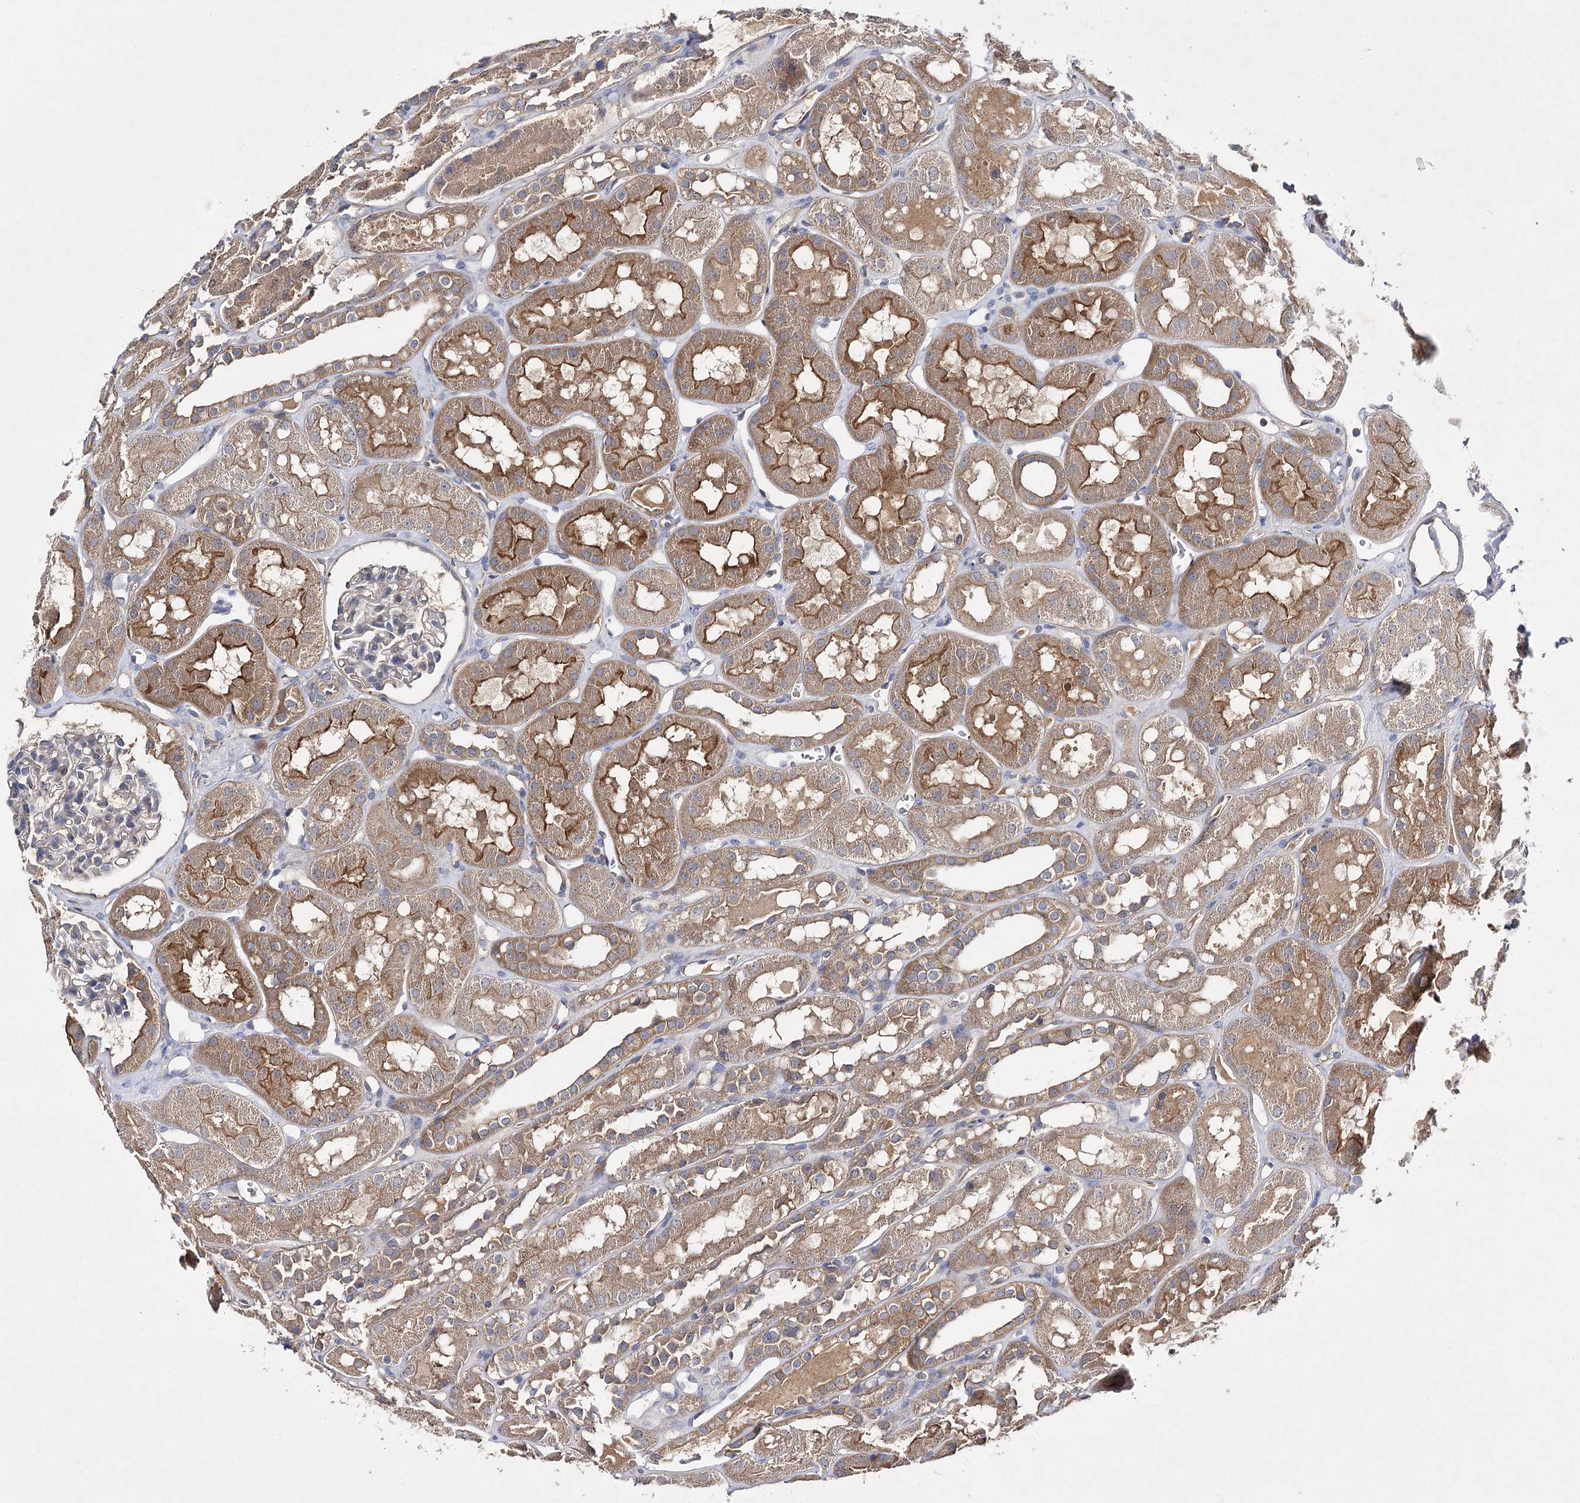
{"staining": {"intensity": "negative", "quantity": "none", "location": "none"}, "tissue": "kidney", "cell_type": "Cells in glomeruli", "image_type": "normal", "snomed": [{"axis": "morphology", "description": "Normal tissue, NOS"}, {"axis": "topography", "description": "Kidney"}], "caption": "There is no significant positivity in cells in glomeruli of kidney. The staining is performed using DAB brown chromogen with nuclei counter-stained in using hematoxylin.", "gene": "BCR", "patient": {"sex": "male", "age": 16}}